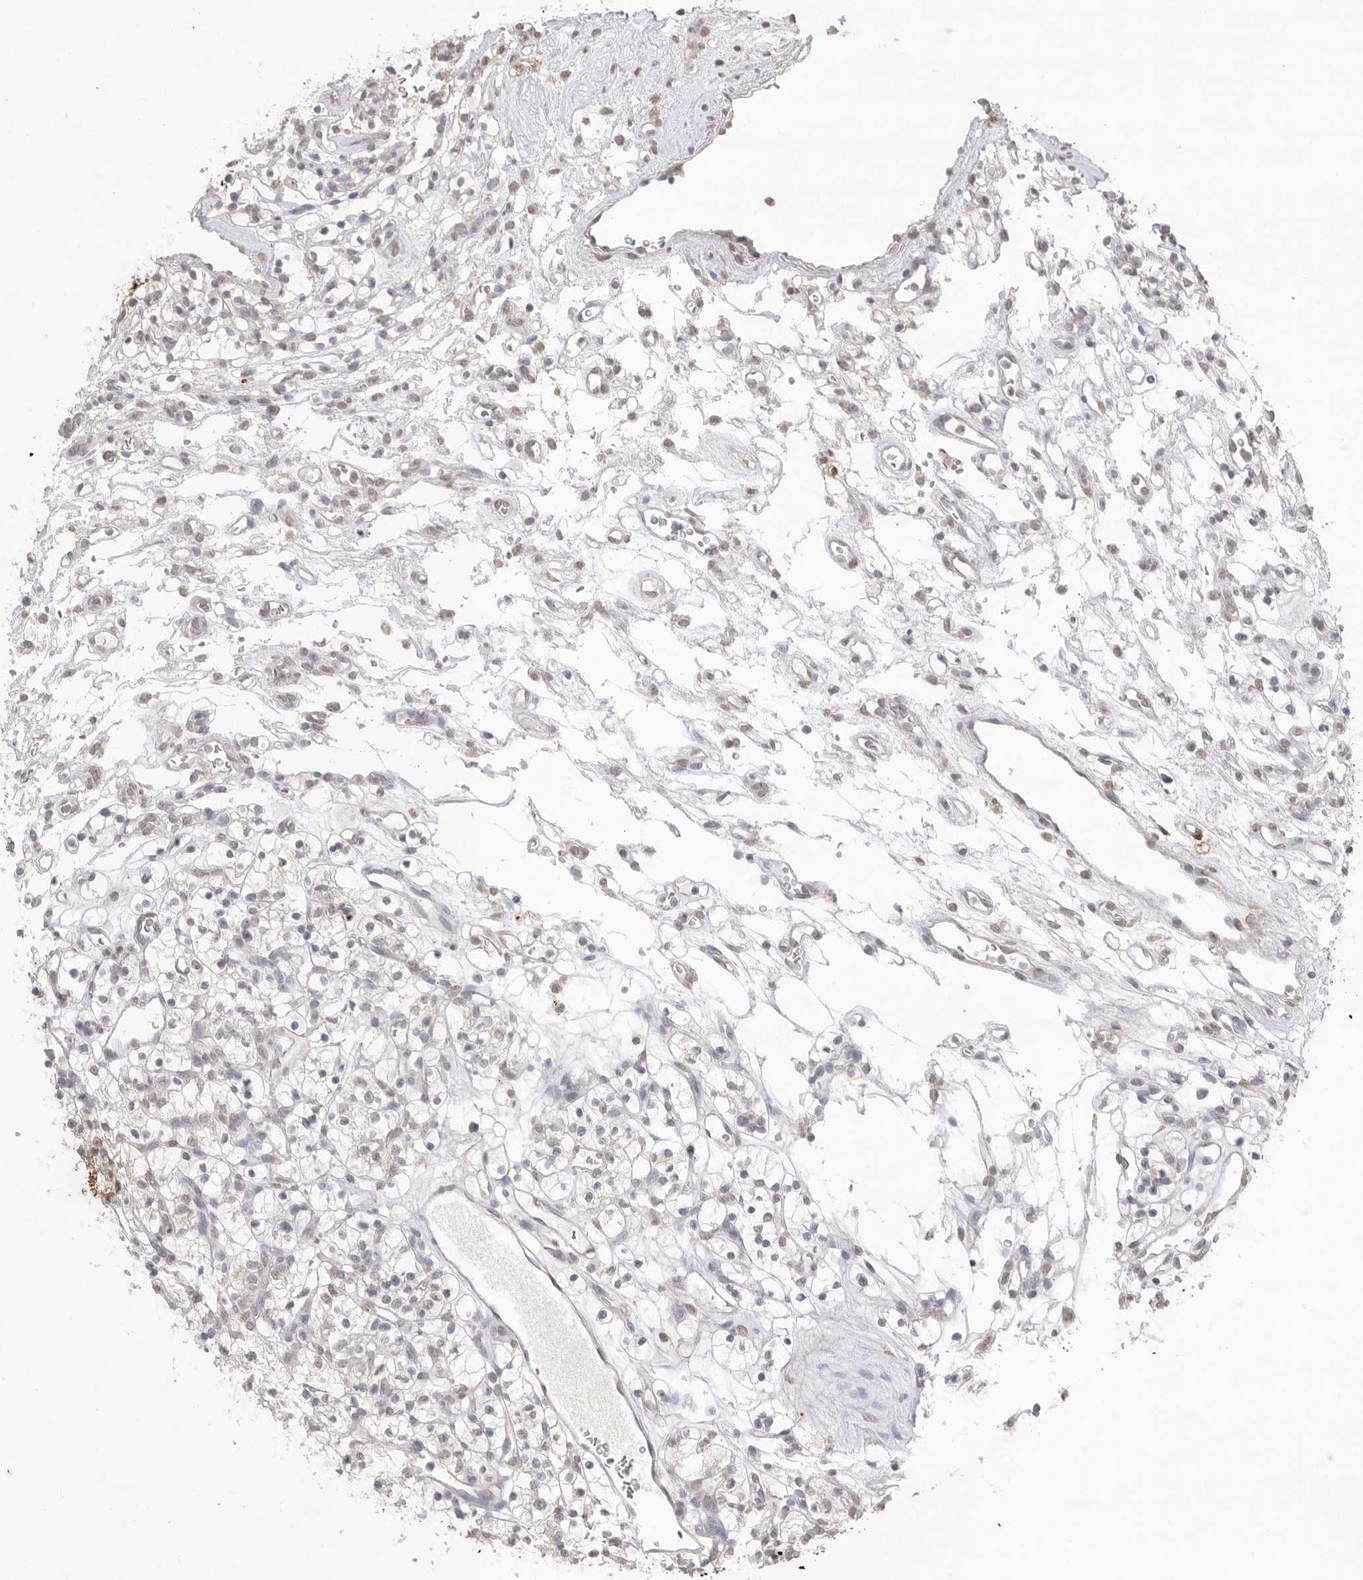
{"staining": {"intensity": "weak", "quantity": "25%-75%", "location": "nuclear"}, "tissue": "renal cancer", "cell_type": "Tumor cells", "image_type": "cancer", "snomed": [{"axis": "morphology", "description": "Adenocarcinoma, NOS"}, {"axis": "topography", "description": "Kidney"}], "caption": "IHC (DAB) staining of renal cancer (adenocarcinoma) shows weak nuclear protein expression in about 25%-75% of tumor cells.", "gene": "KLK5", "patient": {"sex": "female", "age": 57}}